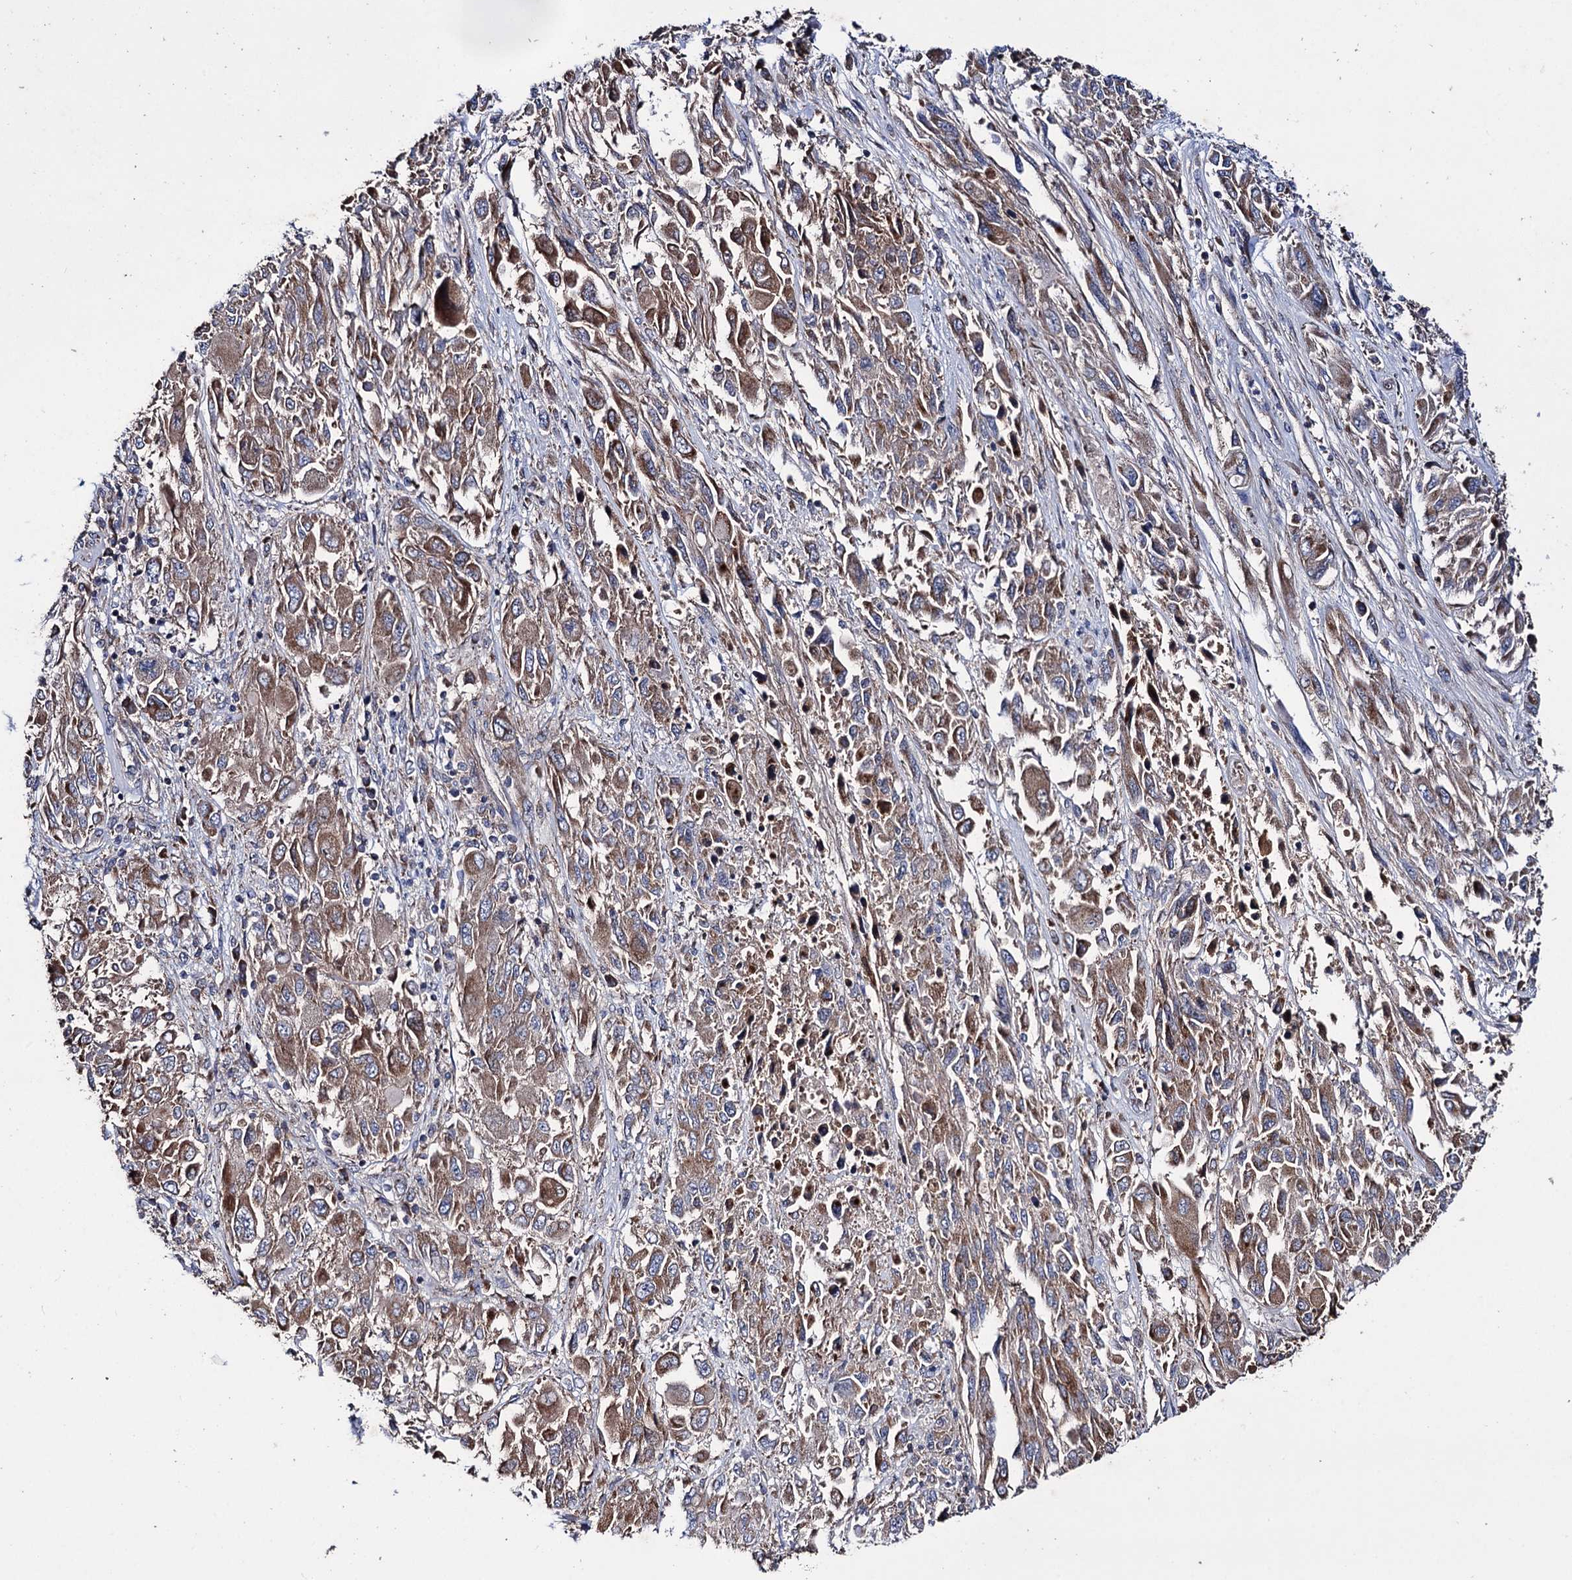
{"staining": {"intensity": "moderate", "quantity": ">75%", "location": "cytoplasmic/membranous"}, "tissue": "melanoma", "cell_type": "Tumor cells", "image_type": "cancer", "snomed": [{"axis": "morphology", "description": "Malignant melanoma, NOS"}, {"axis": "topography", "description": "Skin"}], "caption": "There is medium levels of moderate cytoplasmic/membranous expression in tumor cells of malignant melanoma, as demonstrated by immunohistochemical staining (brown color).", "gene": "CLPB", "patient": {"sex": "female", "age": 91}}